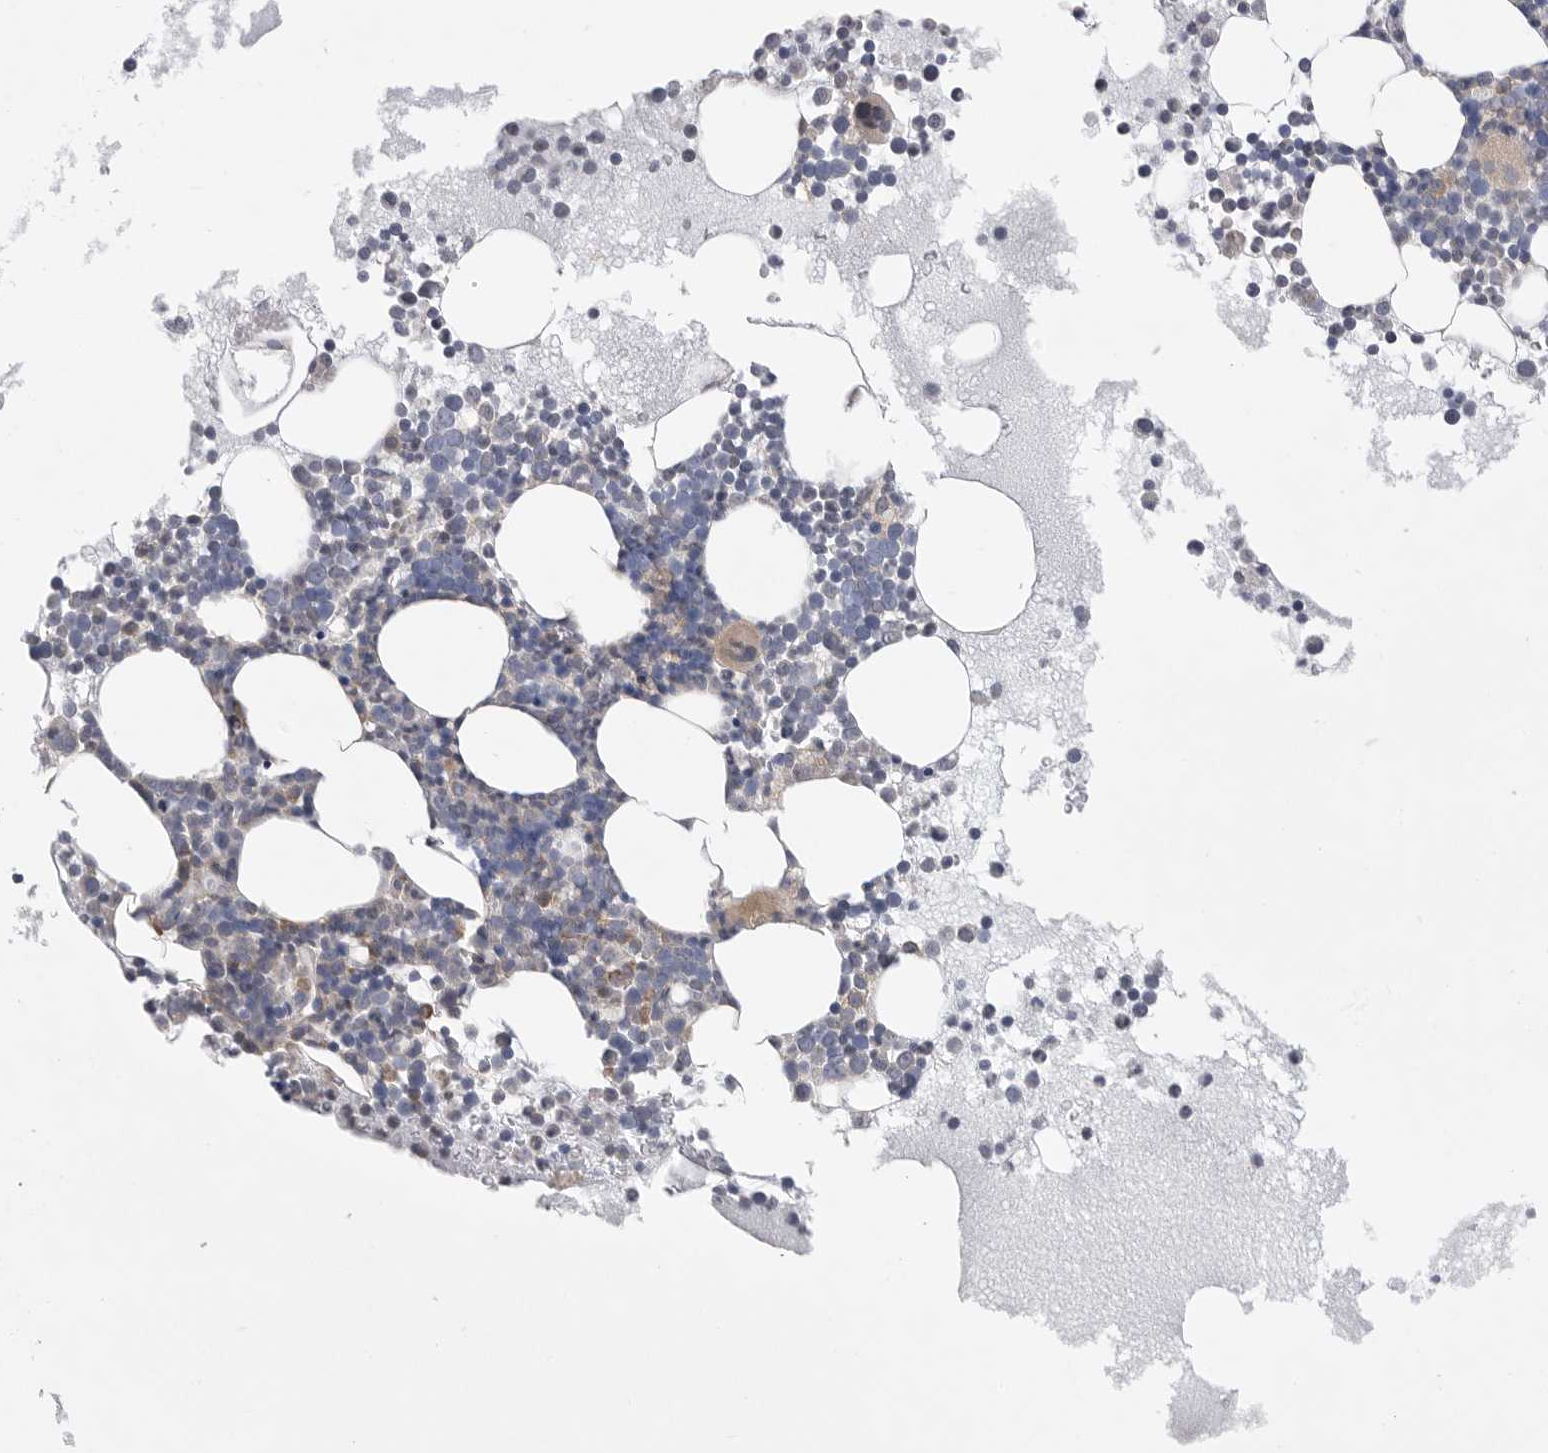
{"staining": {"intensity": "weak", "quantity": "<25%", "location": "cytoplasmic/membranous"}, "tissue": "bone marrow", "cell_type": "Hematopoietic cells", "image_type": "normal", "snomed": [{"axis": "morphology", "description": "Normal tissue, NOS"}, {"axis": "morphology", "description": "Inflammation, NOS"}, {"axis": "topography", "description": "Bone marrow"}], "caption": "This is a photomicrograph of IHC staining of normal bone marrow, which shows no expression in hematopoietic cells.", "gene": "FBXO43", "patient": {"sex": "female", "age": 45}}